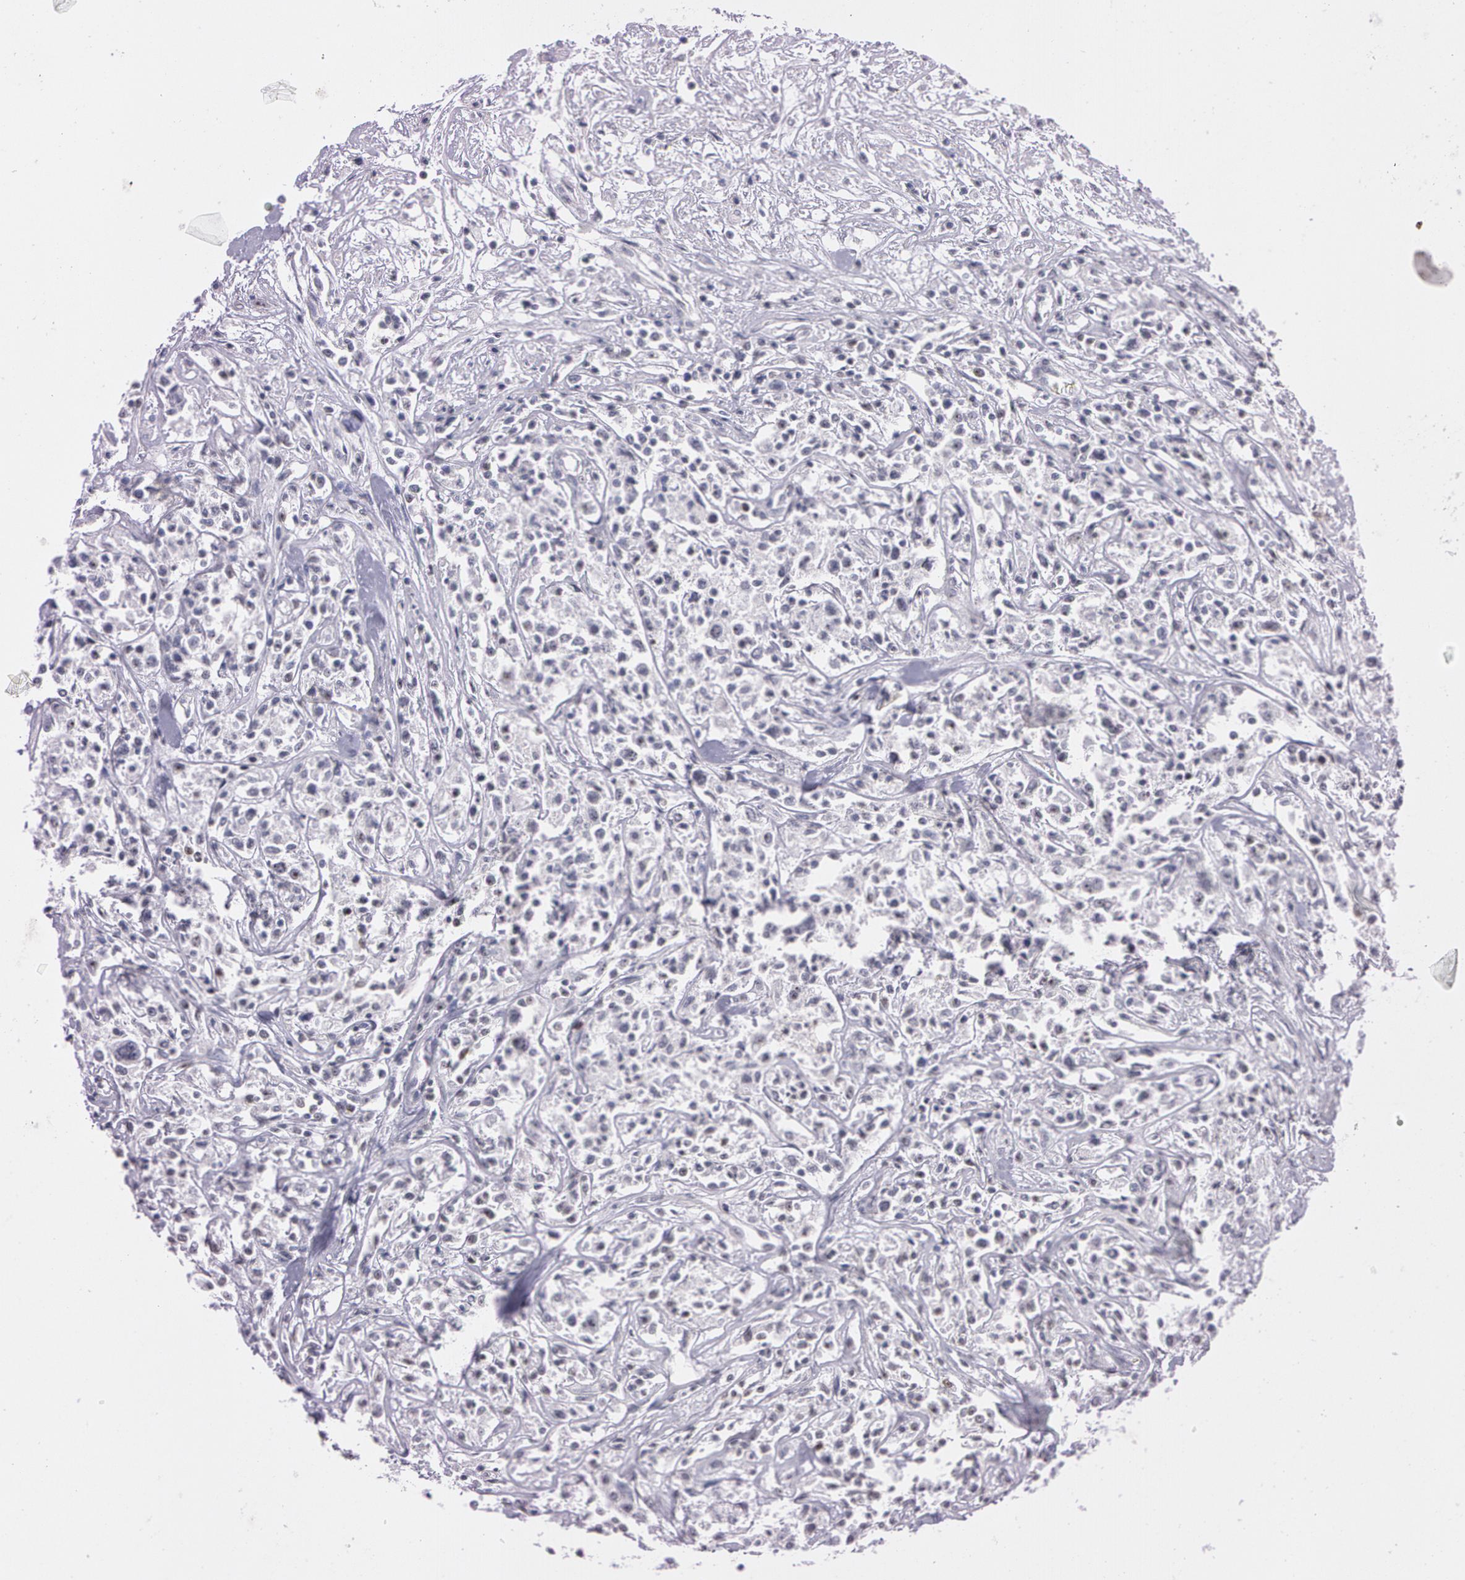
{"staining": {"intensity": "negative", "quantity": "none", "location": "none"}, "tissue": "lymphoma", "cell_type": "Tumor cells", "image_type": "cancer", "snomed": [{"axis": "morphology", "description": "Malignant lymphoma, non-Hodgkin's type, Low grade"}, {"axis": "topography", "description": "Small intestine"}], "caption": "Human lymphoma stained for a protein using immunohistochemistry shows no staining in tumor cells.", "gene": "FBL", "patient": {"sex": "female", "age": 59}}